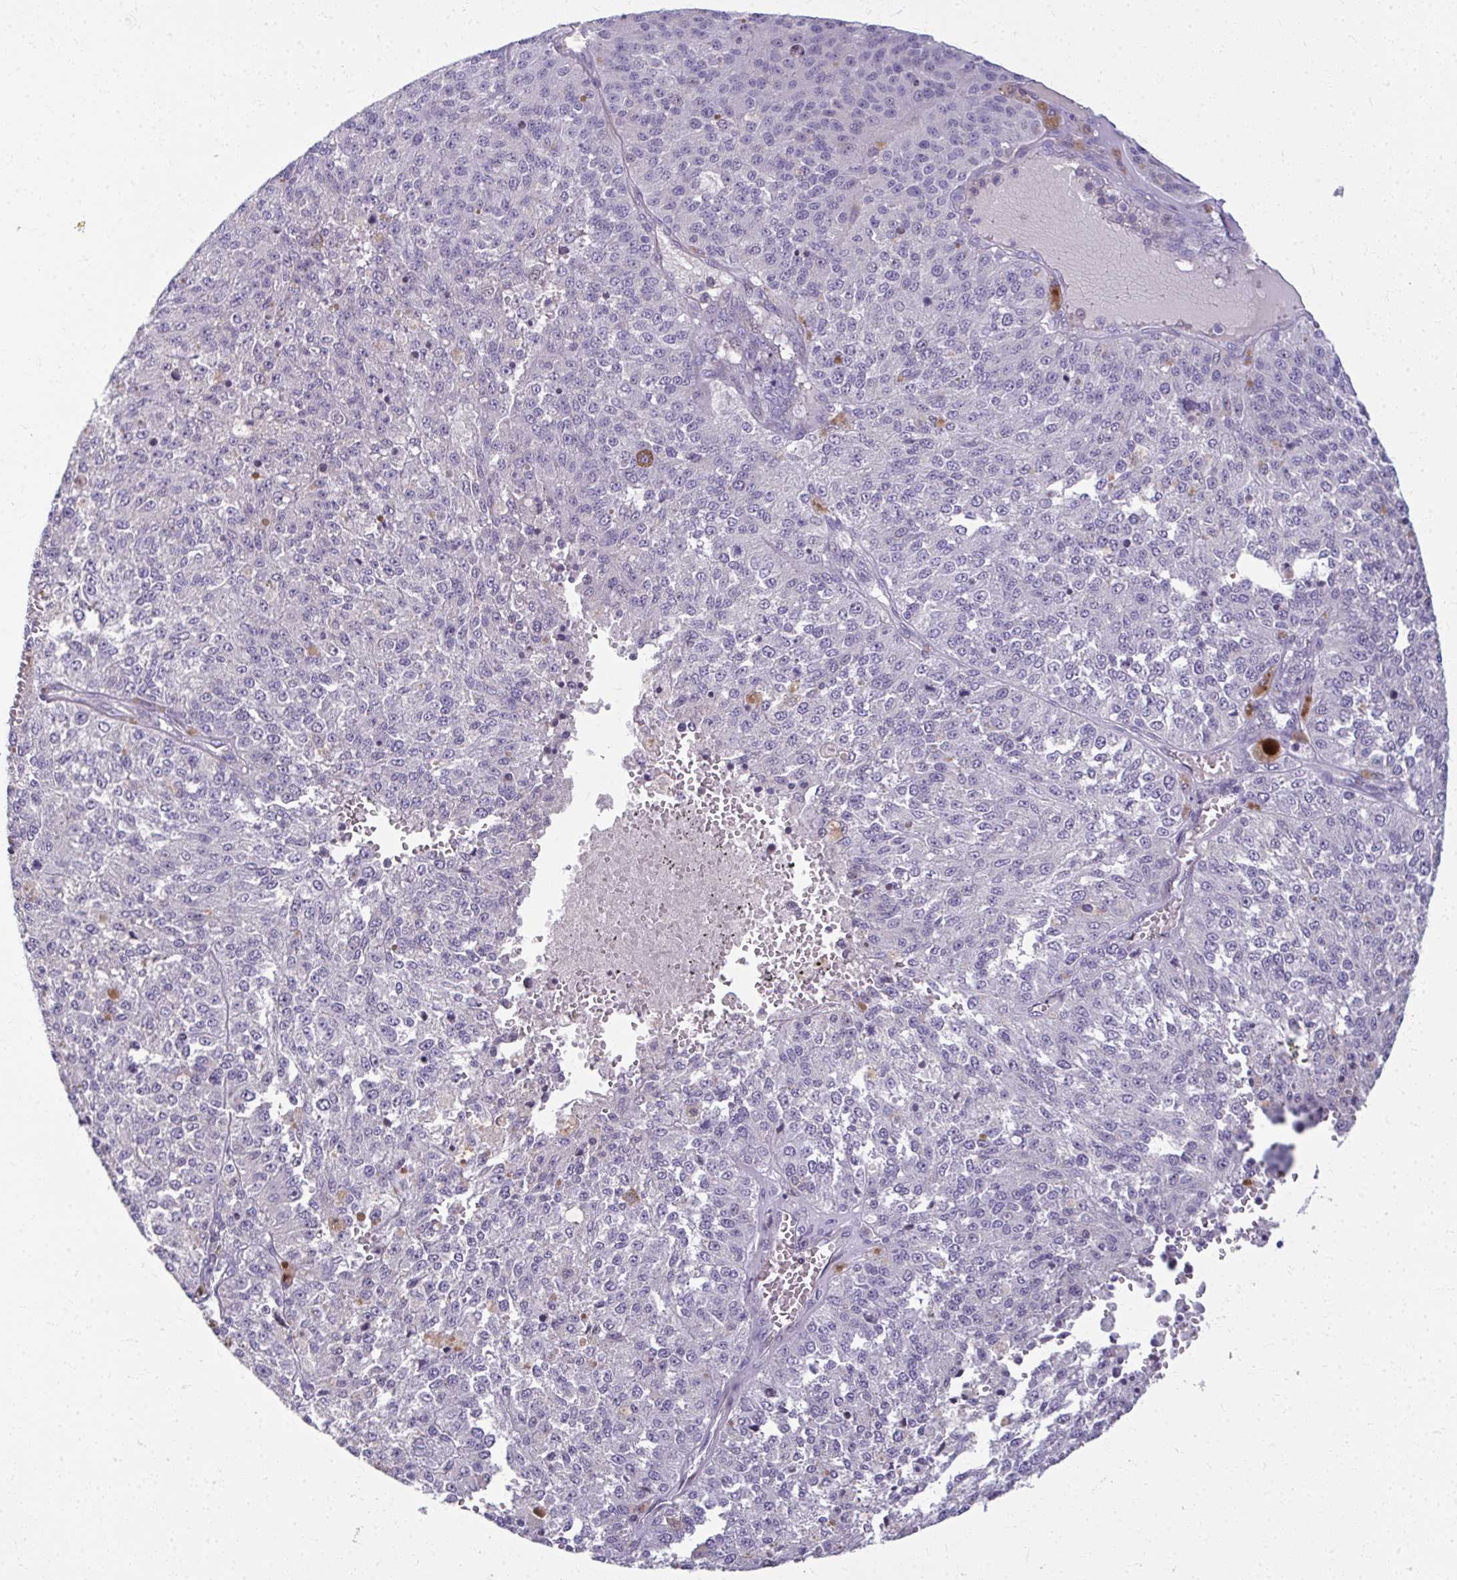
{"staining": {"intensity": "negative", "quantity": "none", "location": "none"}, "tissue": "melanoma", "cell_type": "Tumor cells", "image_type": "cancer", "snomed": [{"axis": "morphology", "description": "Malignant melanoma, Metastatic site"}, {"axis": "topography", "description": "Lymph node"}], "caption": "IHC of melanoma shows no expression in tumor cells. (DAB immunohistochemistry visualized using brightfield microscopy, high magnification).", "gene": "ODF1", "patient": {"sex": "female", "age": 64}}